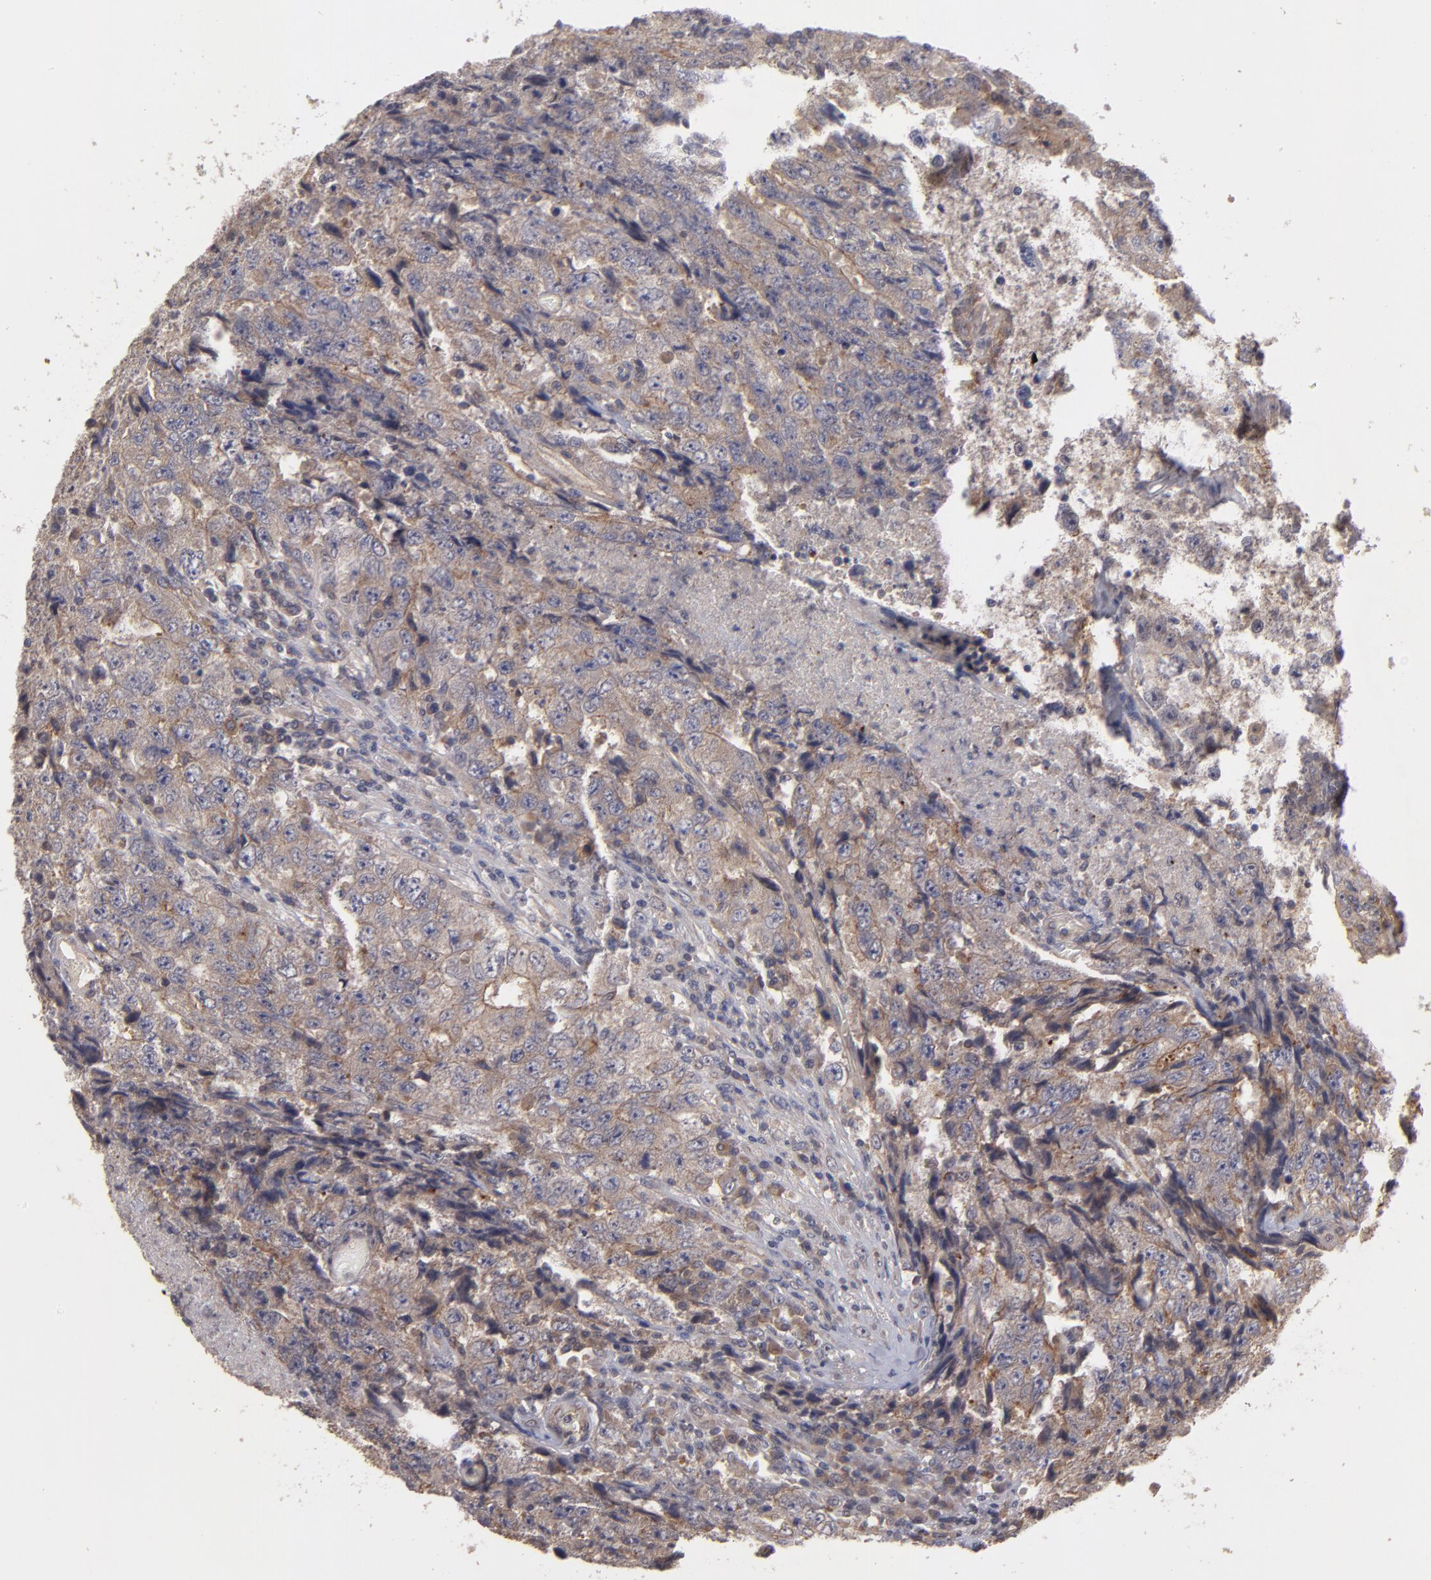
{"staining": {"intensity": "weak", "quantity": ">75%", "location": "cytoplasmic/membranous"}, "tissue": "testis cancer", "cell_type": "Tumor cells", "image_type": "cancer", "snomed": [{"axis": "morphology", "description": "Necrosis, NOS"}, {"axis": "morphology", "description": "Carcinoma, Embryonal, NOS"}, {"axis": "topography", "description": "Testis"}], "caption": "Testis embryonal carcinoma tissue shows weak cytoplasmic/membranous positivity in approximately >75% of tumor cells, visualized by immunohistochemistry.", "gene": "CTSO", "patient": {"sex": "male", "age": 19}}